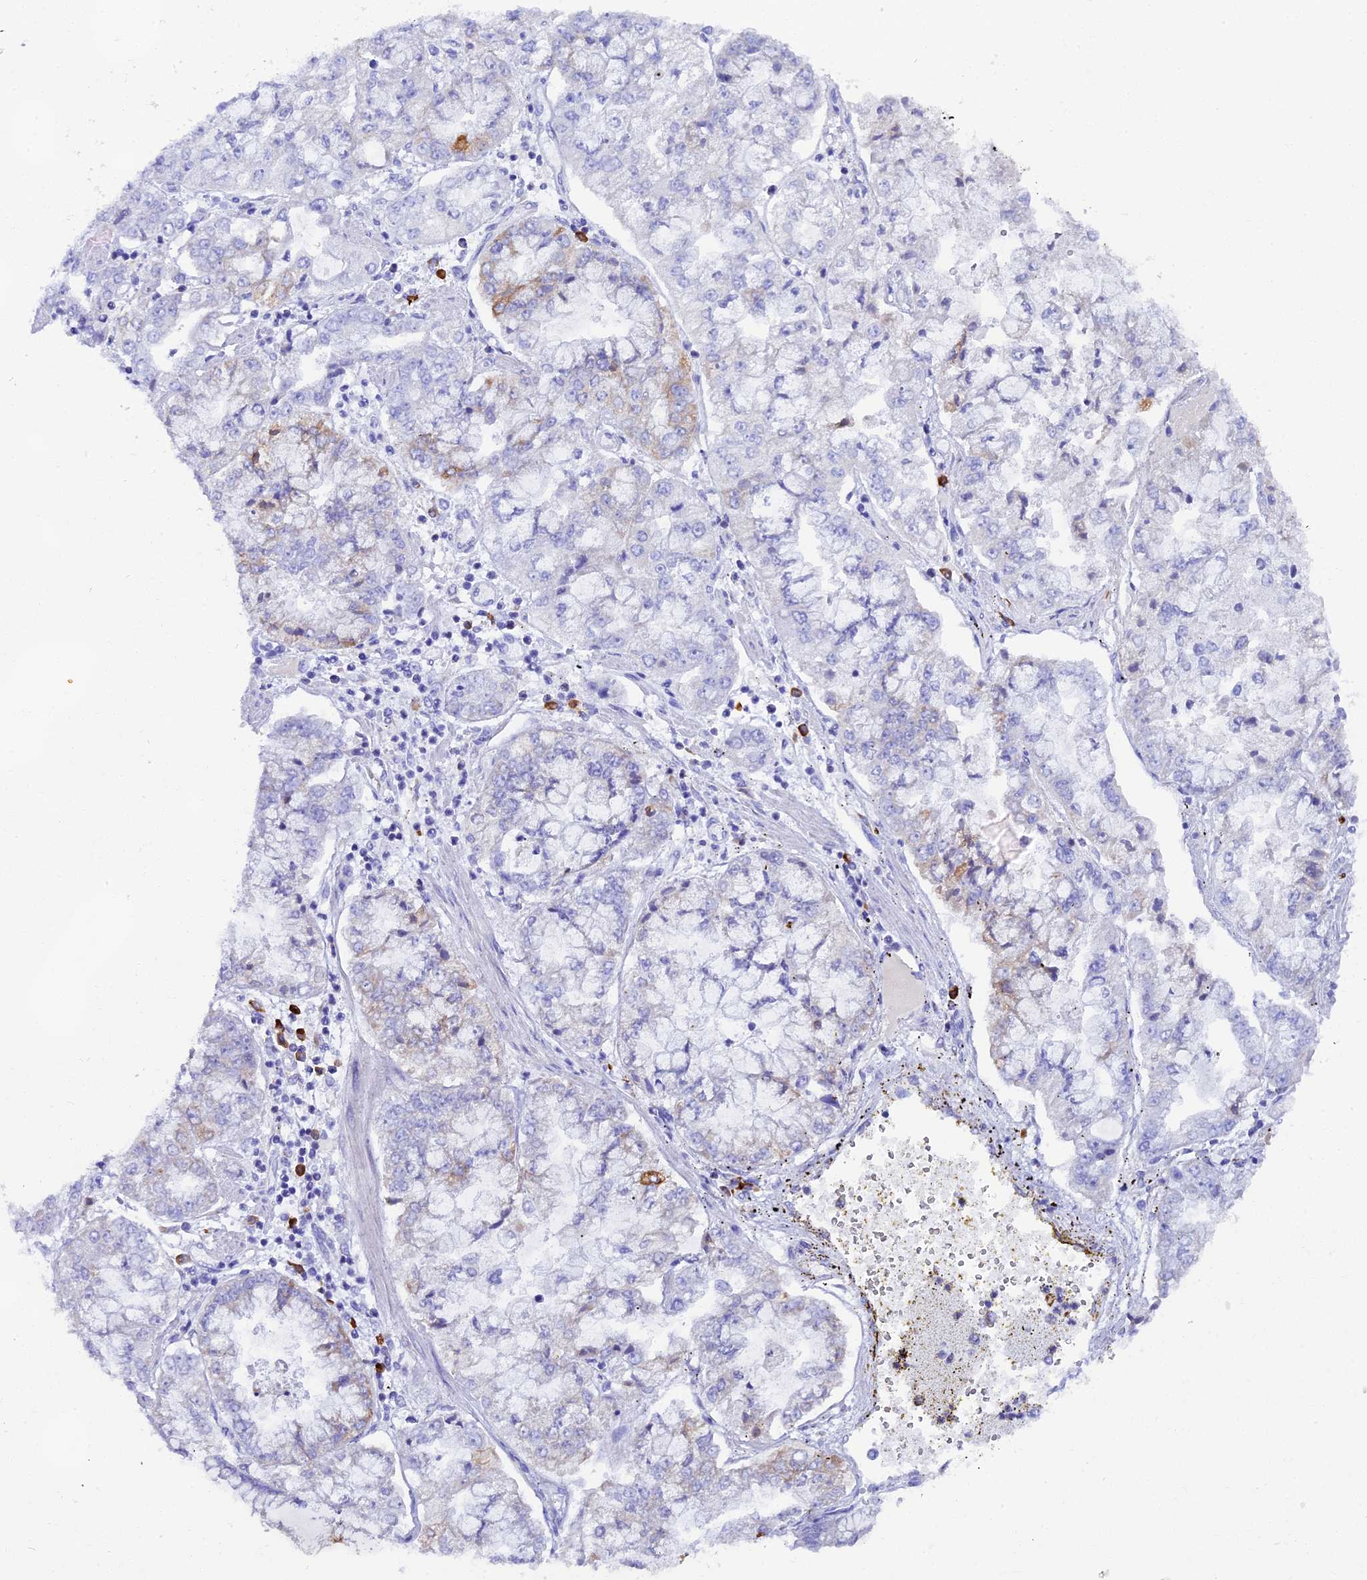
{"staining": {"intensity": "weak", "quantity": "<25%", "location": "cytoplasmic/membranous"}, "tissue": "stomach cancer", "cell_type": "Tumor cells", "image_type": "cancer", "snomed": [{"axis": "morphology", "description": "Adenocarcinoma, NOS"}, {"axis": "topography", "description": "Stomach"}], "caption": "Immunohistochemistry (IHC) micrograph of neoplastic tissue: stomach cancer stained with DAB (3,3'-diaminobenzidine) reveals no significant protein positivity in tumor cells.", "gene": "FKBP11", "patient": {"sex": "male", "age": 76}}